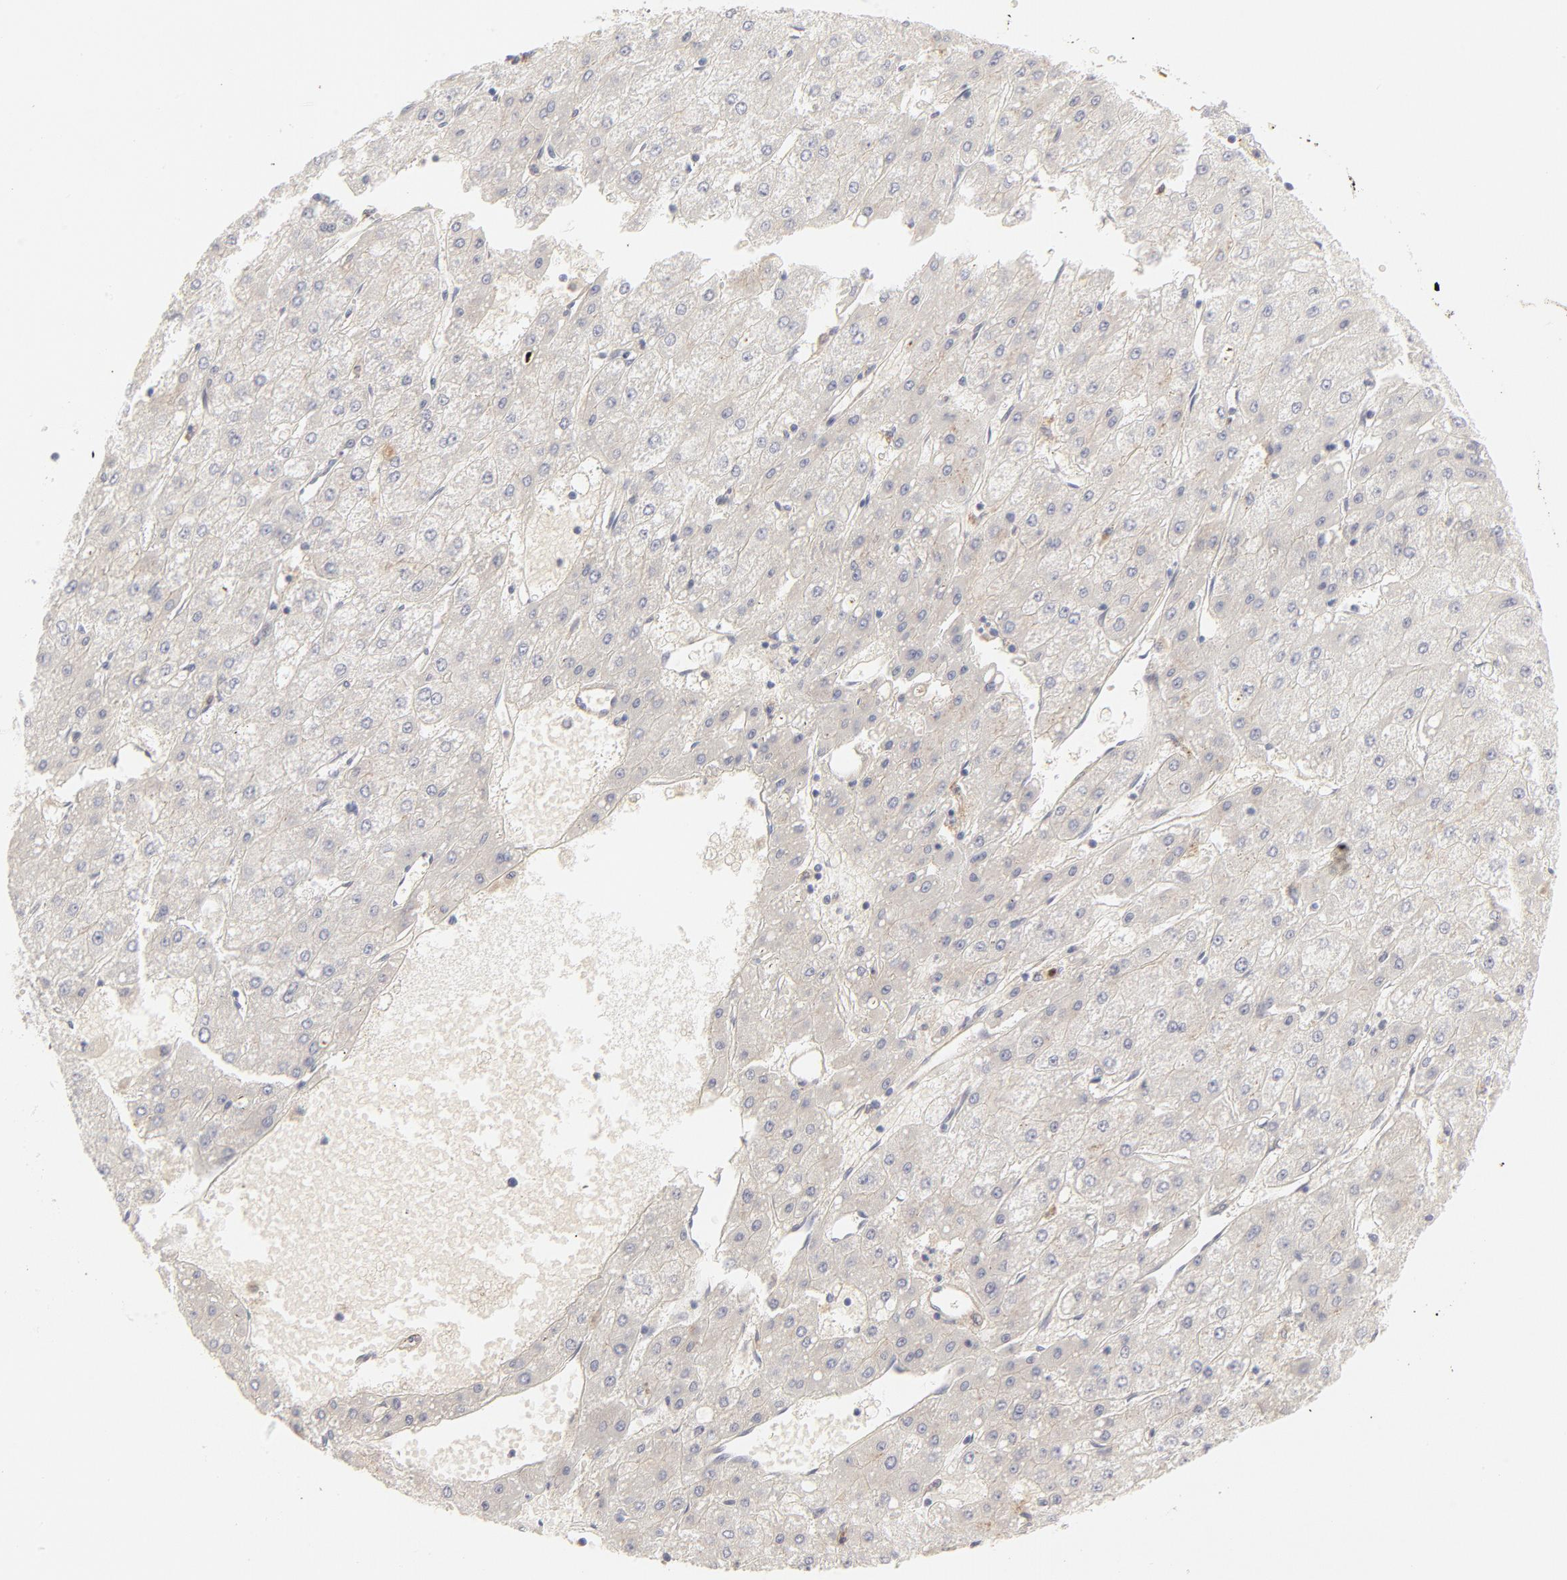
{"staining": {"intensity": "negative", "quantity": "none", "location": "none"}, "tissue": "liver cancer", "cell_type": "Tumor cells", "image_type": "cancer", "snomed": [{"axis": "morphology", "description": "Carcinoma, Hepatocellular, NOS"}, {"axis": "topography", "description": "Liver"}], "caption": "Liver cancer was stained to show a protein in brown. There is no significant staining in tumor cells.", "gene": "ELF3", "patient": {"sex": "female", "age": 52}}